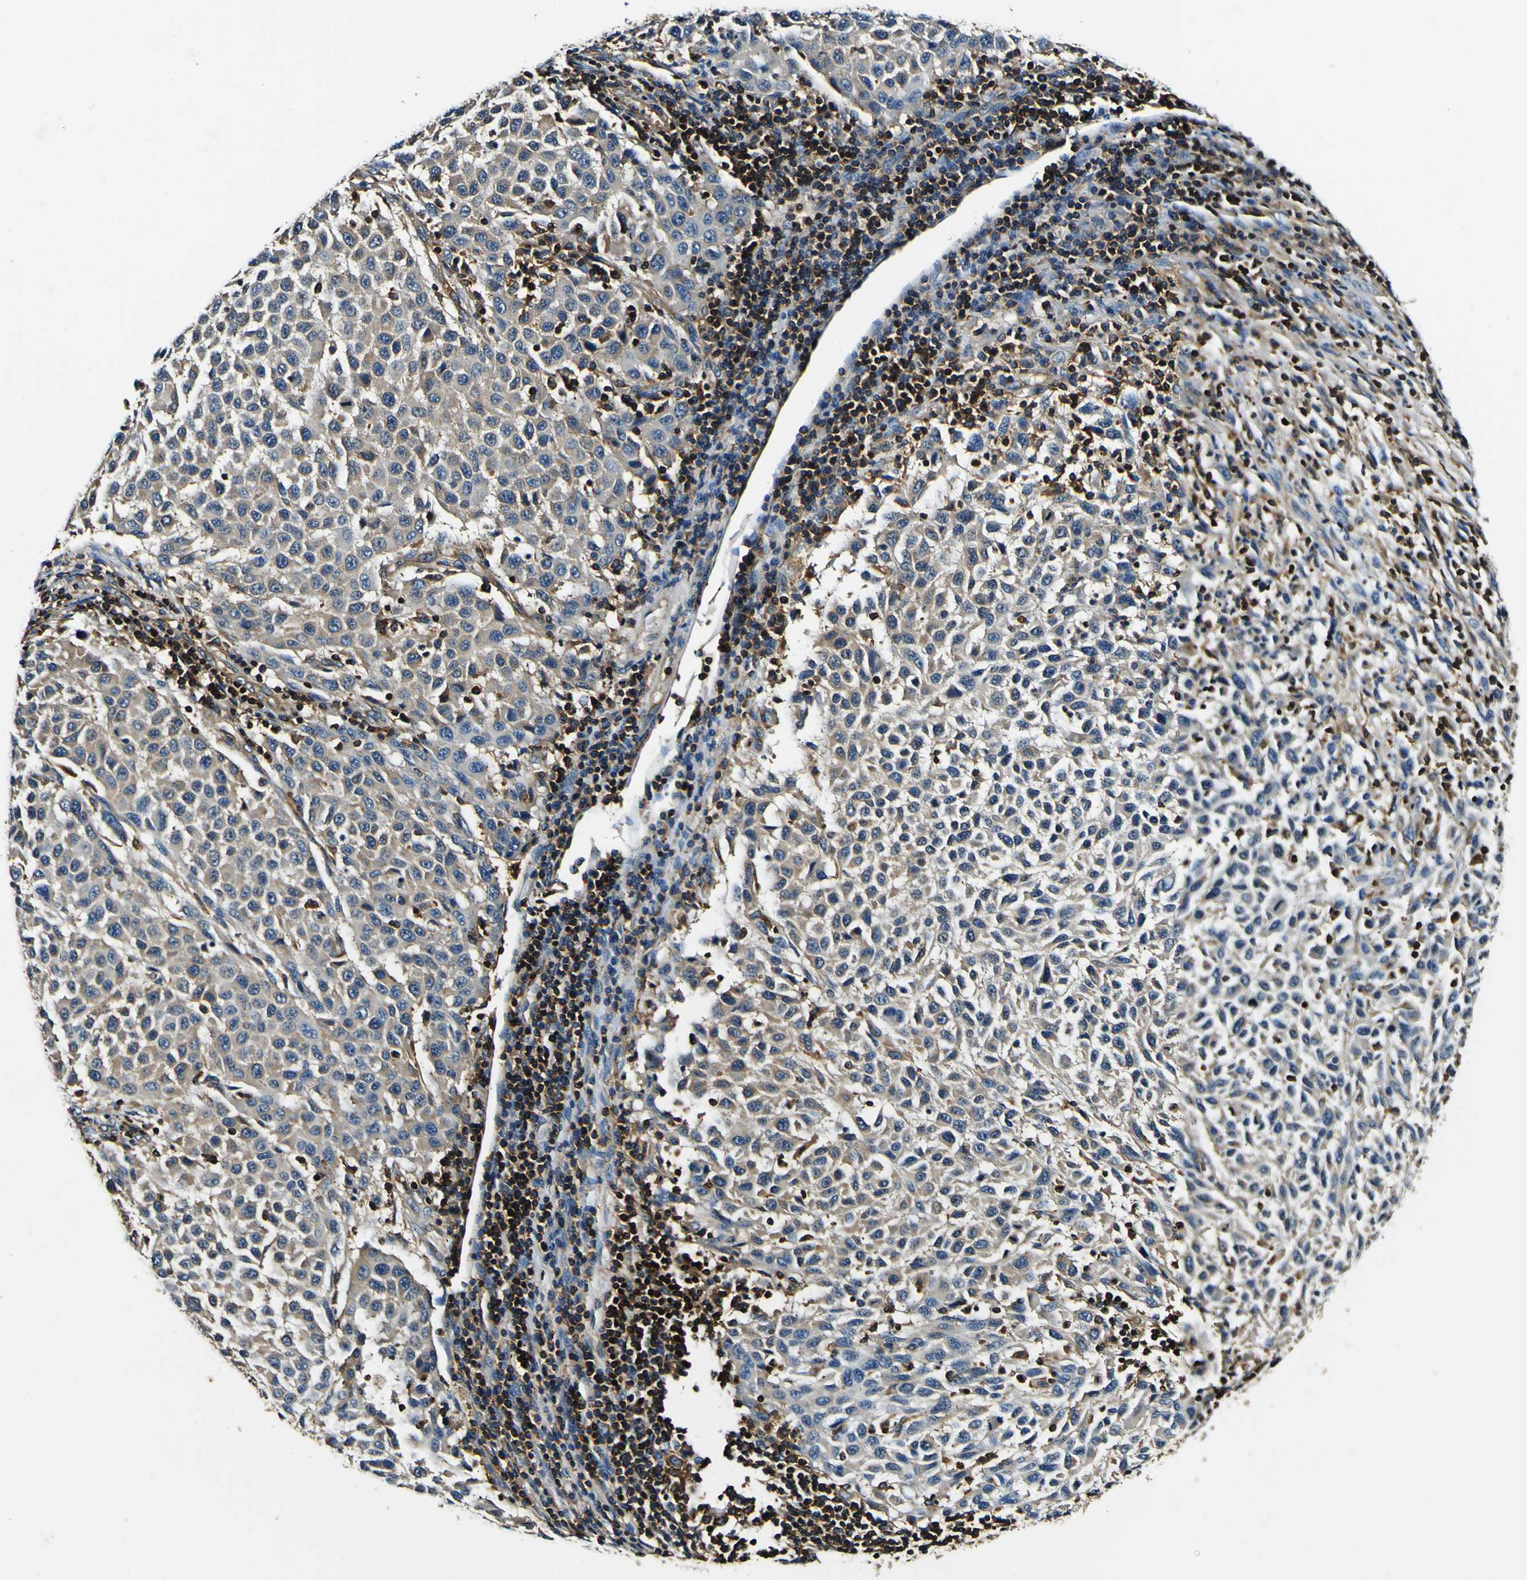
{"staining": {"intensity": "weak", "quantity": ">75%", "location": "cytoplasmic/membranous"}, "tissue": "melanoma", "cell_type": "Tumor cells", "image_type": "cancer", "snomed": [{"axis": "morphology", "description": "Malignant melanoma, Metastatic site"}, {"axis": "topography", "description": "Lymph node"}], "caption": "A brown stain highlights weak cytoplasmic/membranous staining of a protein in melanoma tumor cells.", "gene": "RHOT2", "patient": {"sex": "male", "age": 61}}